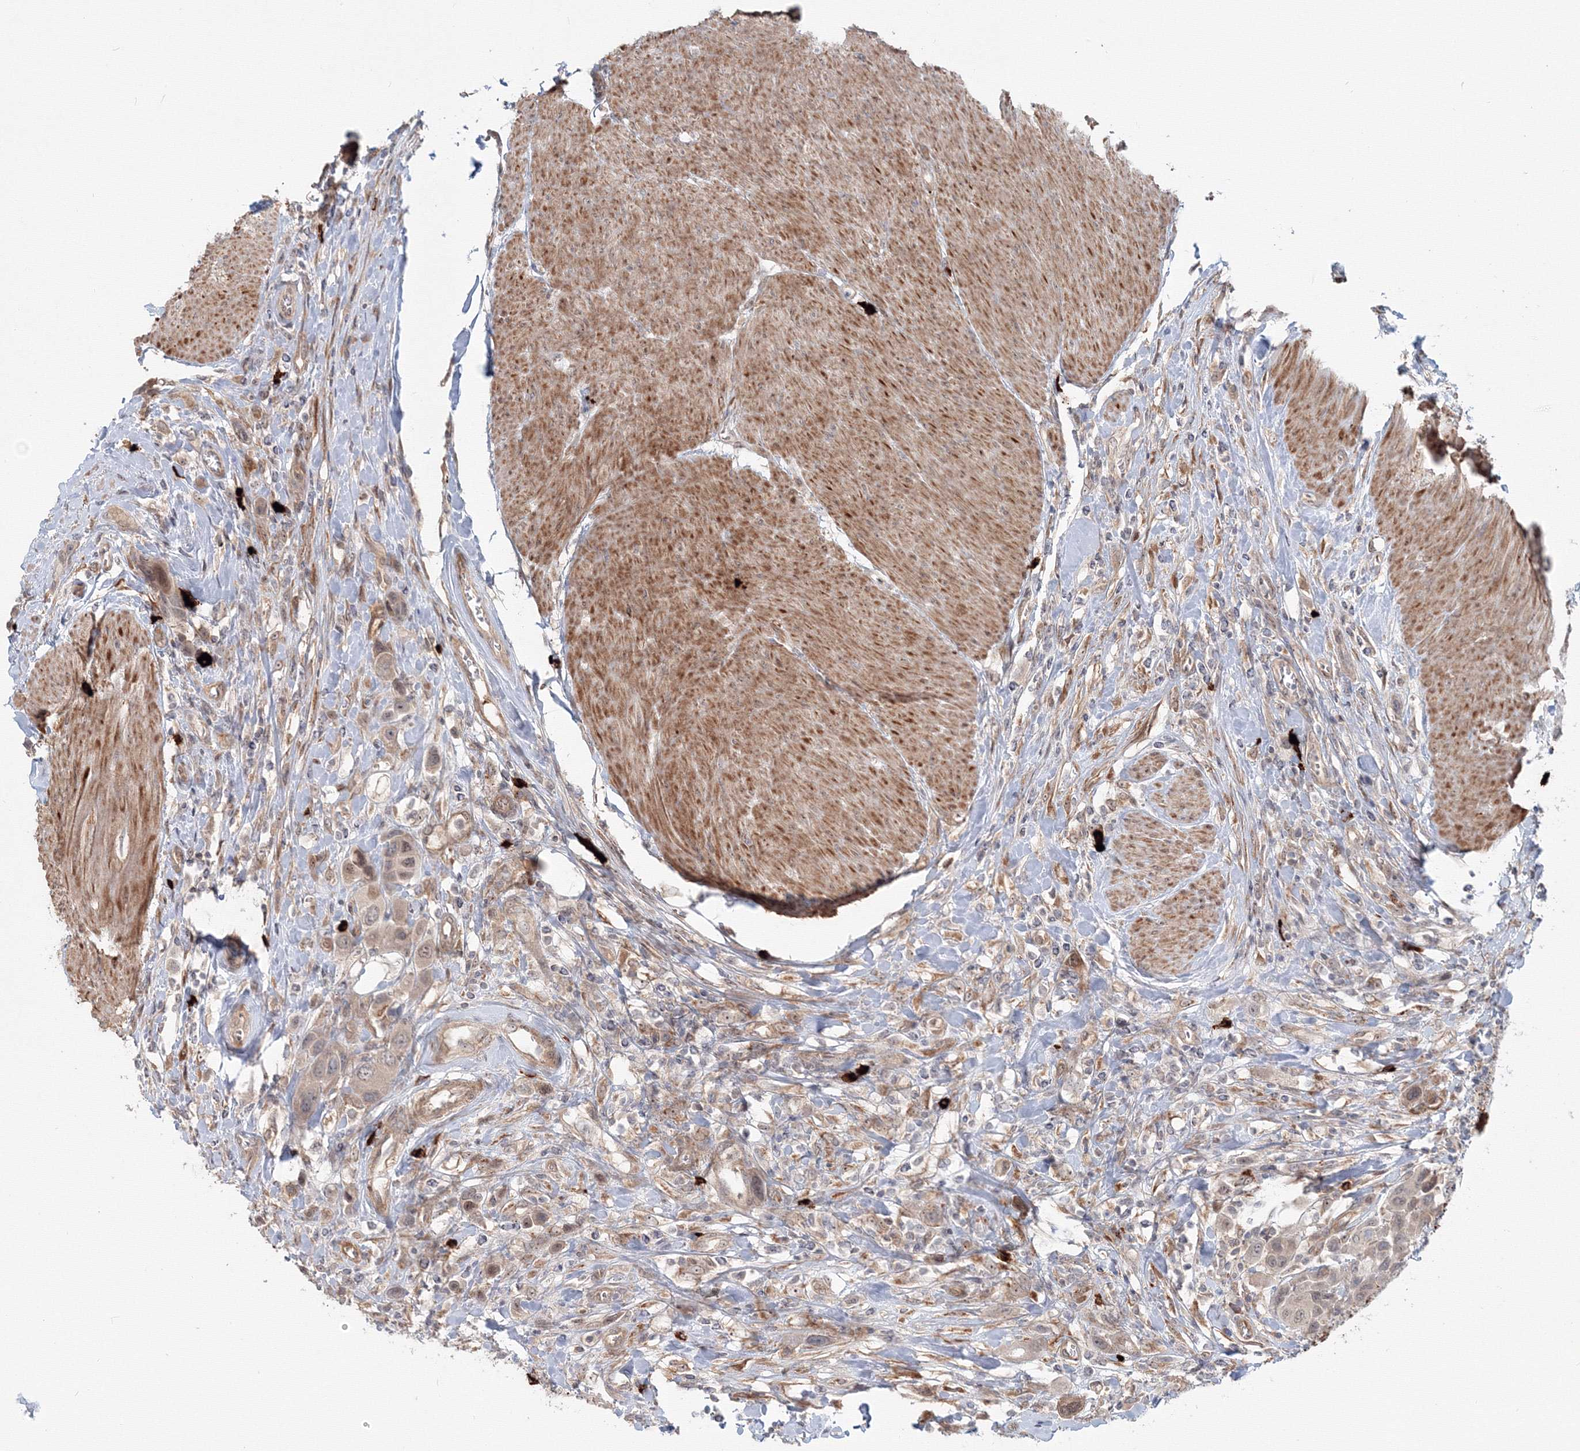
{"staining": {"intensity": "weak", "quantity": ">75%", "location": "cytoplasmic/membranous,nuclear"}, "tissue": "urothelial cancer", "cell_type": "Tumor cells", "image_type": "cancer", "snomed": [{"axis": "morphology", "description": "Urothelial carcinoma, High grade"}, {"axis": "topography", "description": "Urinary bladder"}], "caption": "The immunohistochemical stain highlights weak cytoplasmic/membranous and nuclear expression in tumor cells of urothelial carcinoma (high-grade) tissue. Using DAB (brown) and hematoxylin (blue) stains, captured at high magnification using brightfield microscopy.", "gene": "SH3PXD2A", "patient": {"sex": "male", "age": 50}}